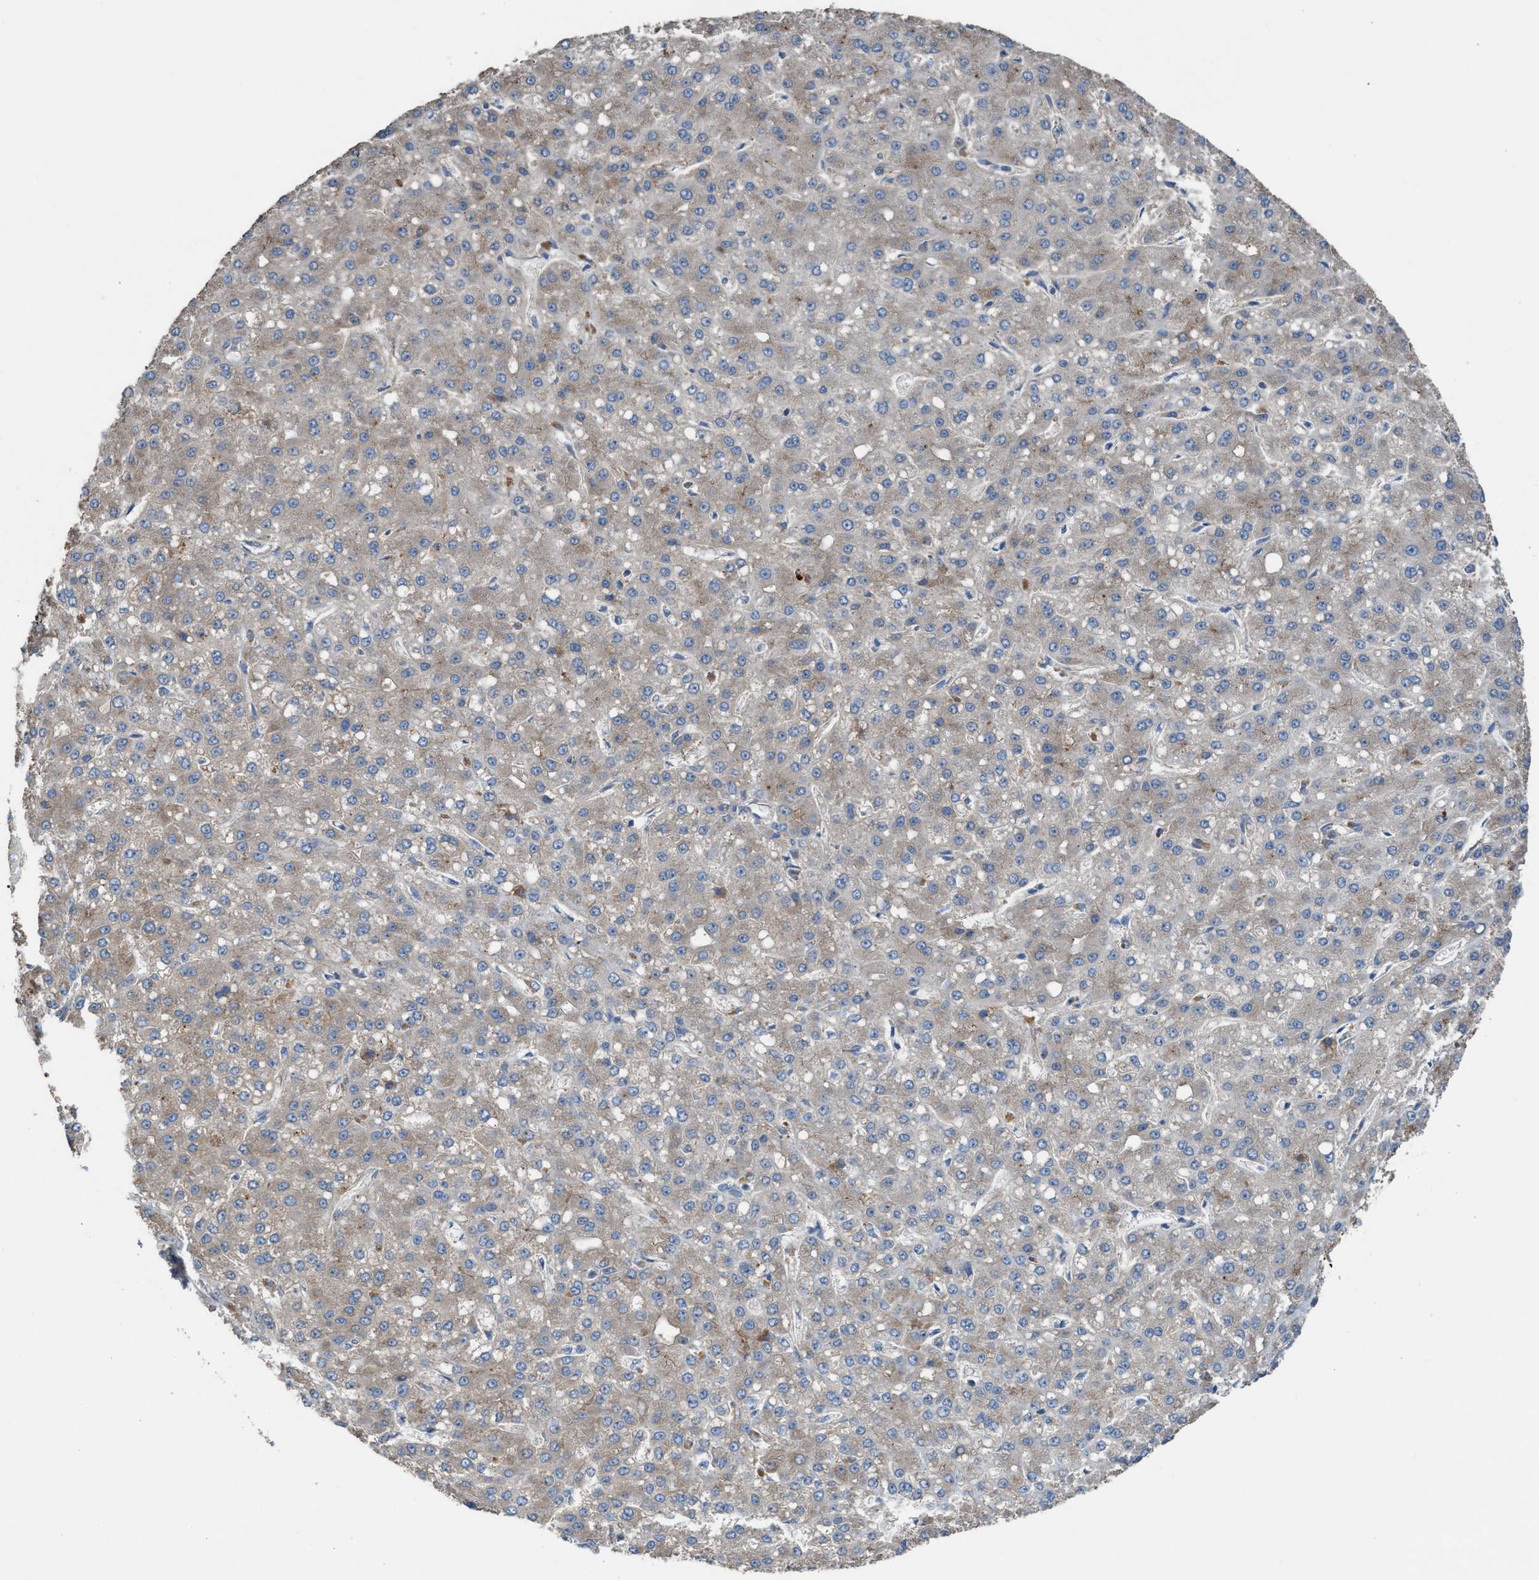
{"staining": {"intensity": "weak", "quantity": ">75%", "location": "cytoplasmic/membranous"}, "tissue": "liver cancer", "cell_type": "Tumor cells", "image_type": "cancer", "snomed": [{"axis": "morphology", "description": "Carcinoma, Hepatocellular, NOS"}, {"axis": "topography", "description": "Liver"}], "caption": "Approximately >75% of tumor cells in human liver cancer show weak cytoplasmic/membranous protein expression as visualized by brown immunohistochemical staining.", "gene": "TPK1", "patient": {"sex": "male", "age": 67}}